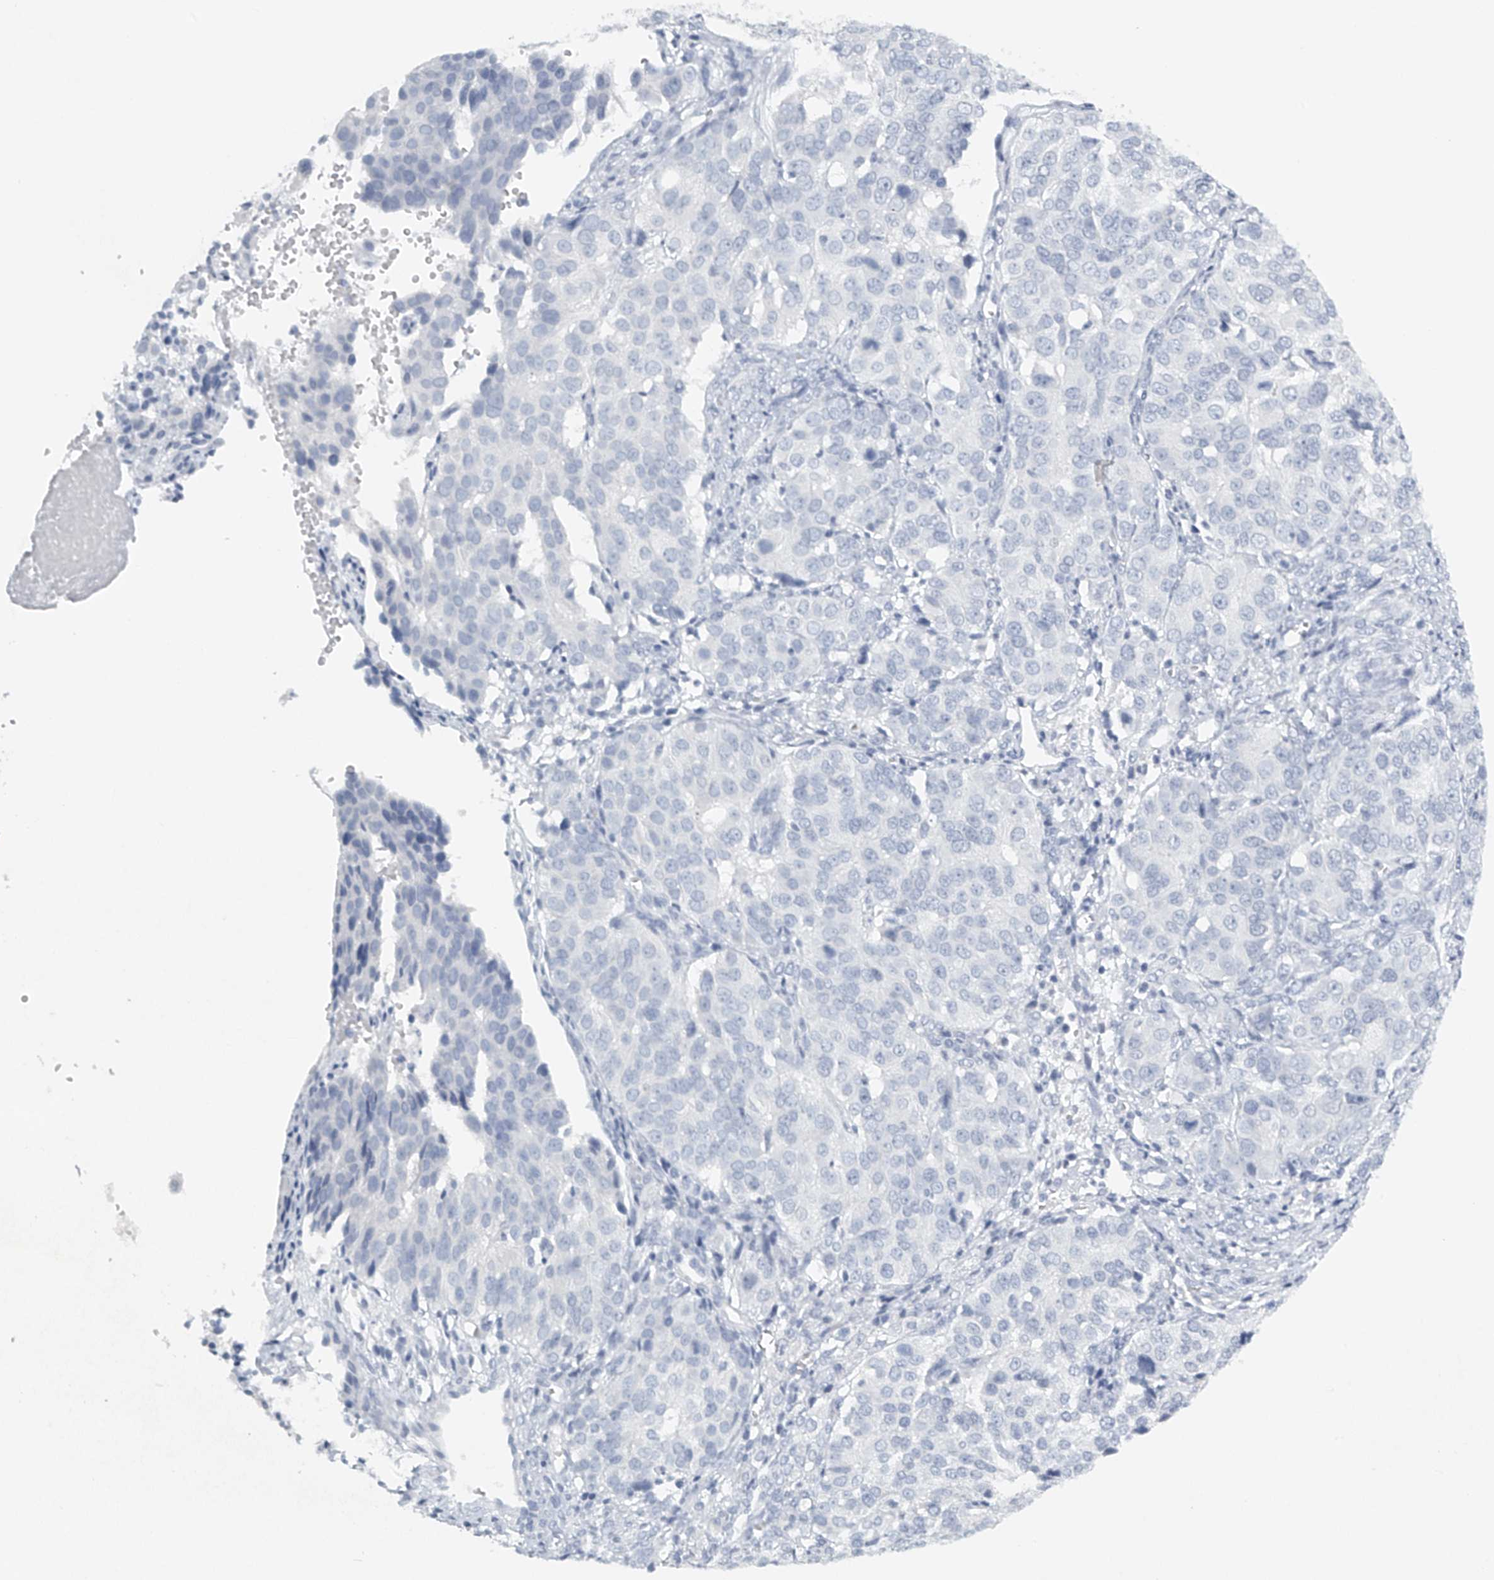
{"staining": {"intensity": "negative", "quantity": "none", "location": "none"}, "tissue": "ovarian cancer", "cell_type": "Tumor cells", "image_type": "cancer", "snomed": [{"axis": "morphology", "description": "Carcinoma, endometroid"}, {"axis": "topography", "description": "Ovary"}], "caption": "Tumor cells are negative for brown protein staining in ovarian endometroid carcinoma.", "gene": "FAT2", "patient": {"sex": "female", "age": 51}}